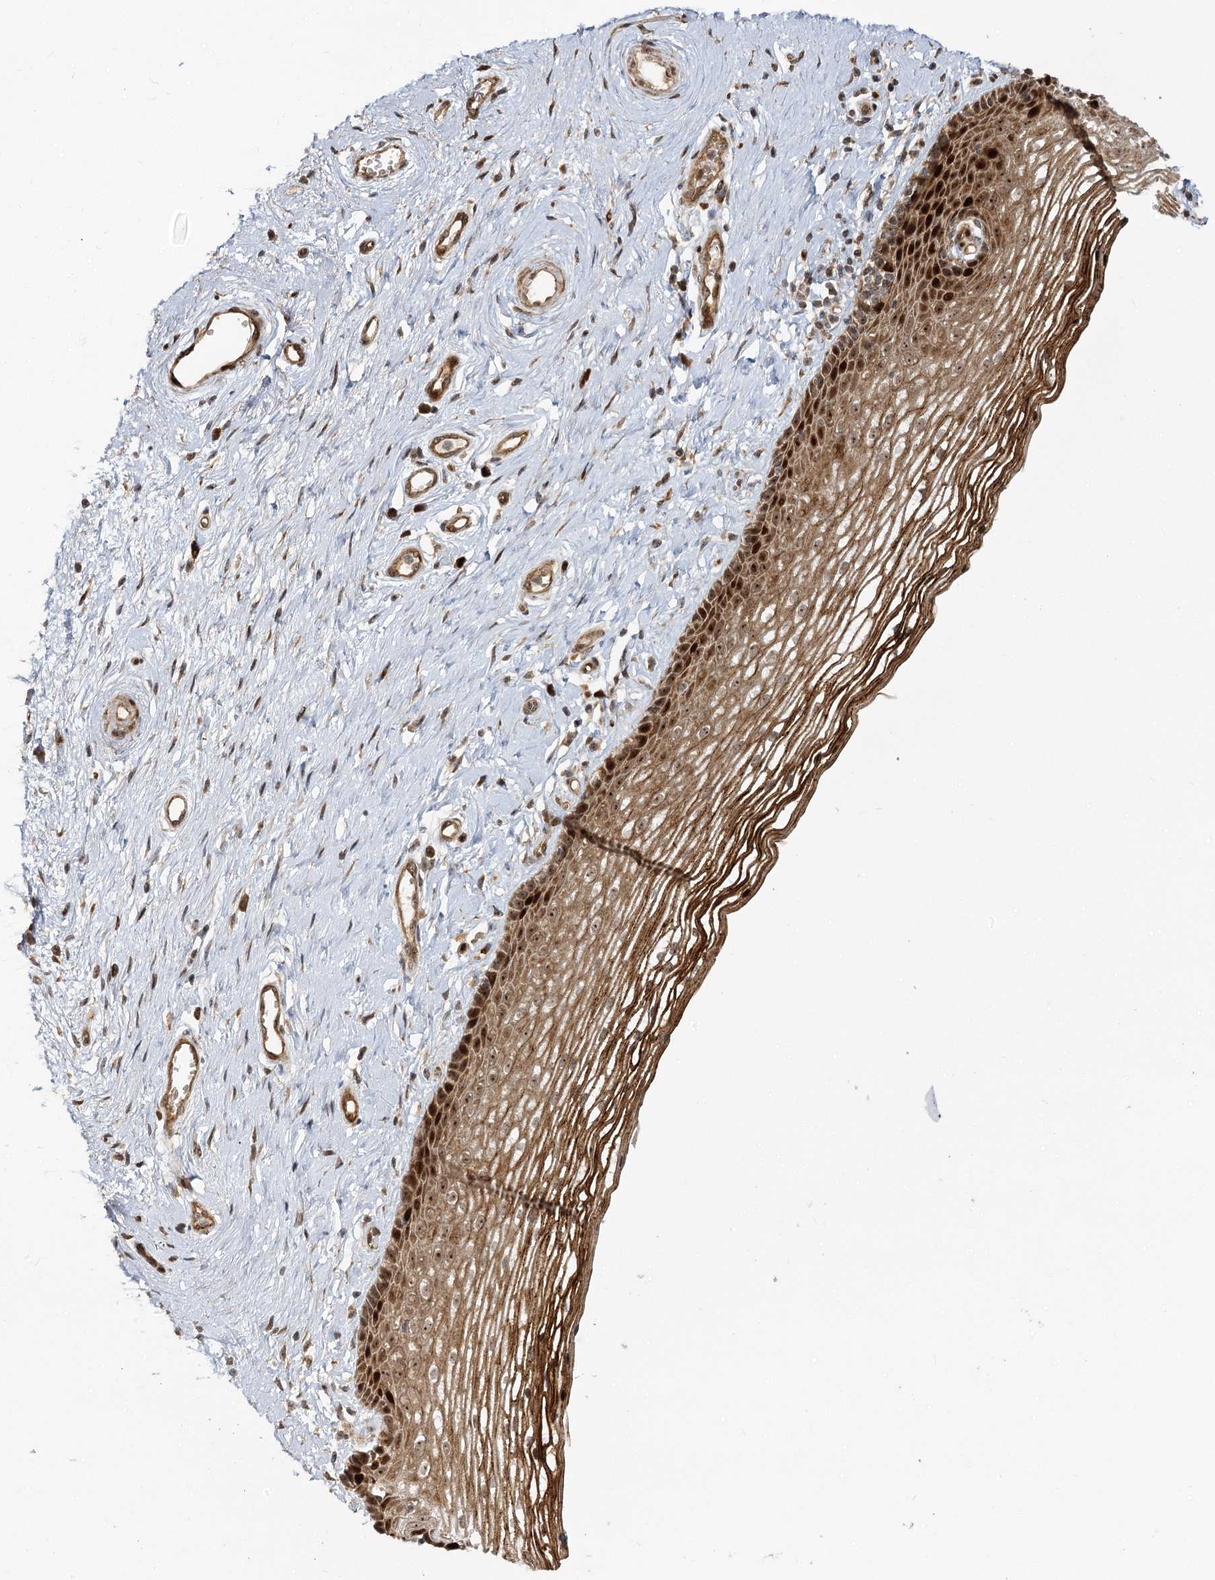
{"staining": {"intensity": "strong", "quantity": ">75%", "location": "cytoplasmic/membranous,nuclear"}, "tissue": "vagina", "cell_type": "Squamous epithelial cells", "image_type": "normal", "snomed": [{"axis": "morphology", "description": "Normal tissue, NOS"}, {"axis": "topography", "description": "Vagina"}], "caption": "Approximately >75% of squamous epithelial cells in unremarkable human vagina demonstrate strong cytoplasmic/membranous,nuclear protein staining as visualized by brown immunohistochemical staining.", "gene": "PIK3C2A", "patient": {"sex": "female", "age": 46}}